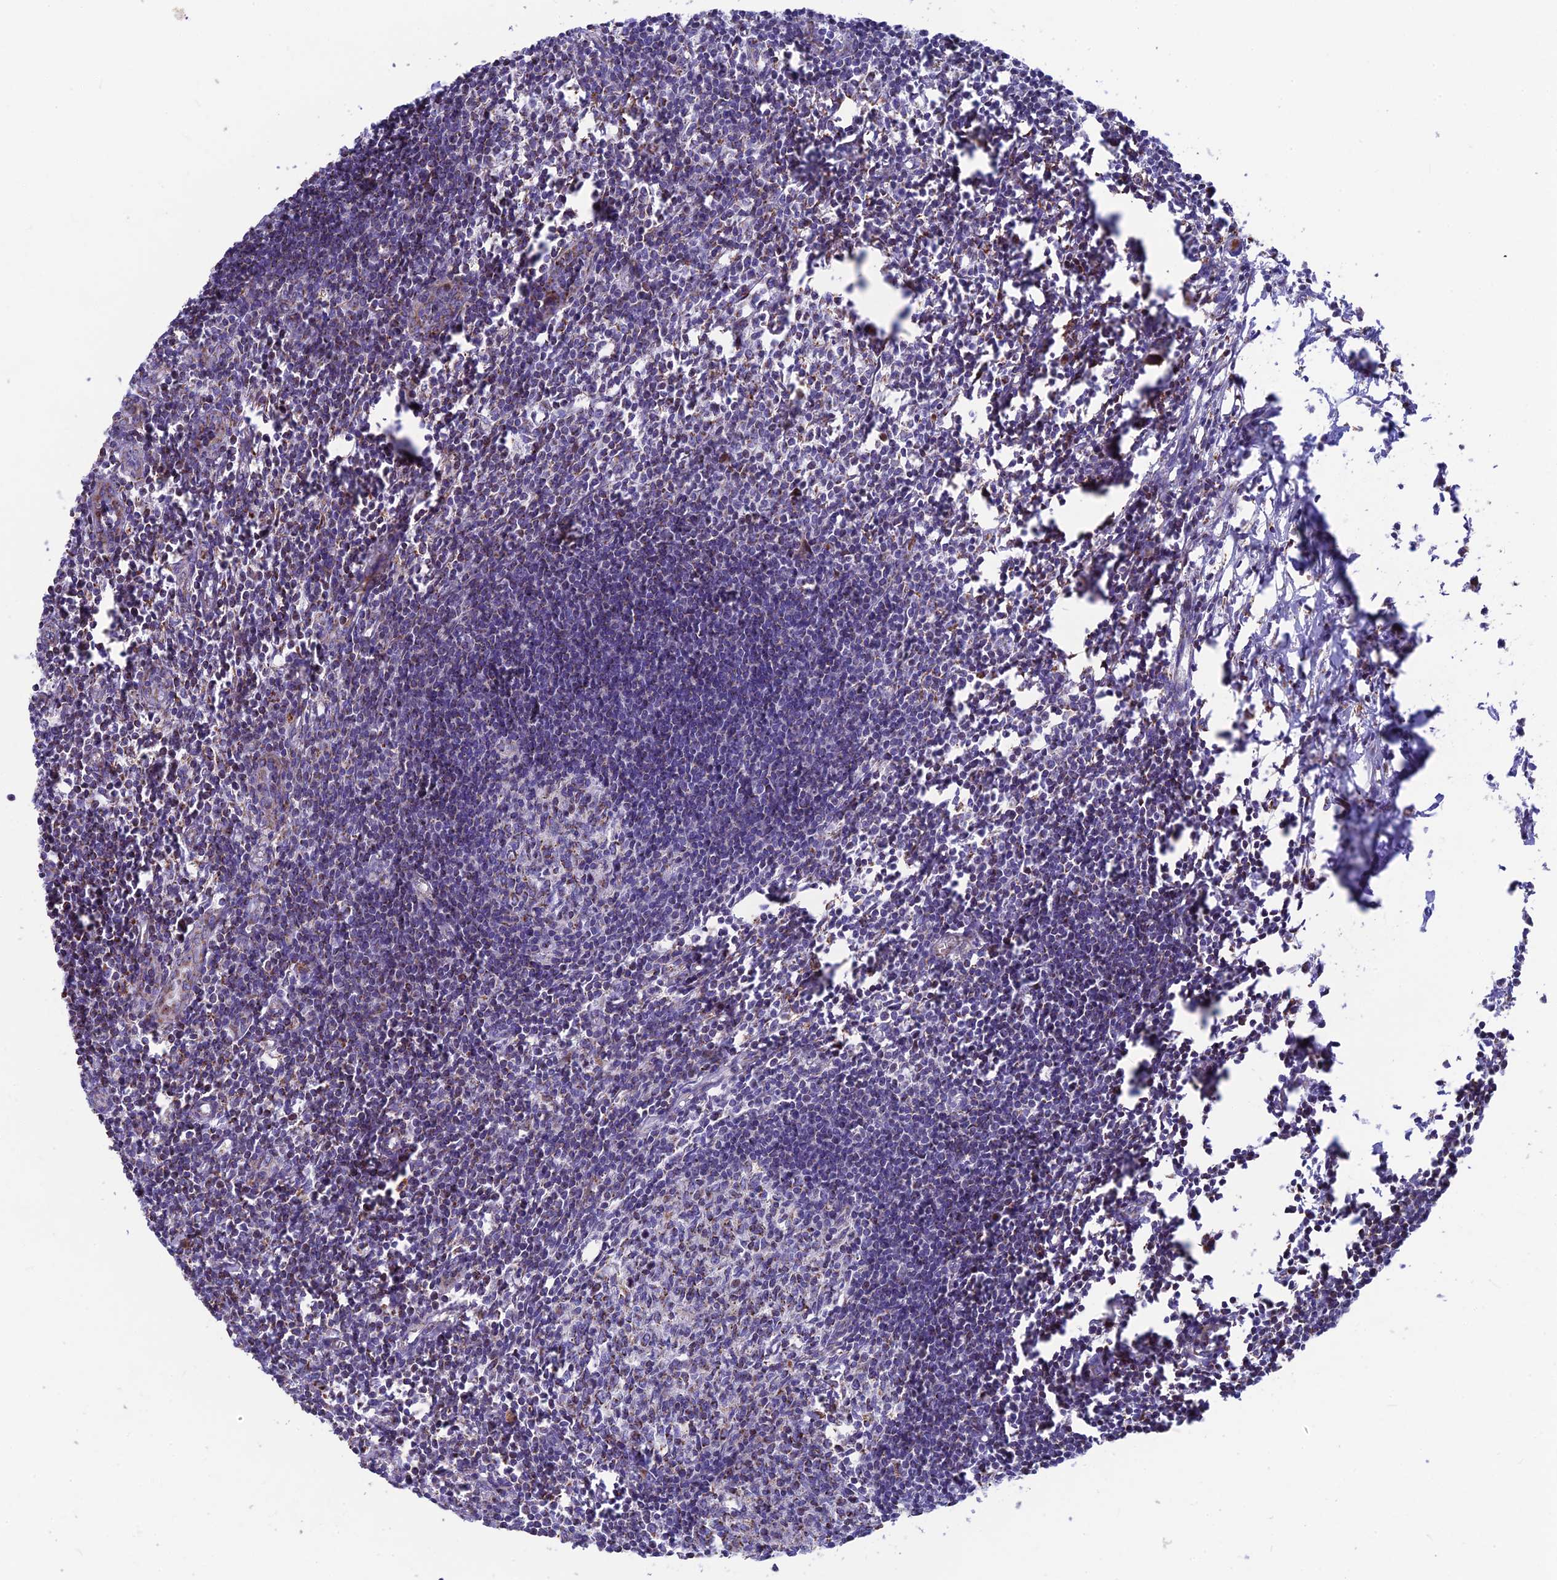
{"staining": {"intensity": "moderate", "quantity": "<25%", "location": "cytoplasmic/membranous"}, "tissue": "lymph node", "cell_type": "Germinal center cells", "image_type": "normal", "snomed": [{"axis": "morphology", "description": "Normal tissue, NOS"}, {"axis": "morphology", "description": "Malignant melanoma, Metastatic site"}, {"axis": "topography", "description": "Lymph node"}], "caption": "Moderate cytoplasmic/membranous protein positivity is identified in approximately <25% of germinal center cells in lymph node. Using DAB (brown) and hematoxylin (blue) stains, captured at high magnification using brightfield microscopy.", "gene": "CS", "patient": {"sex": "male", "age": 41}}